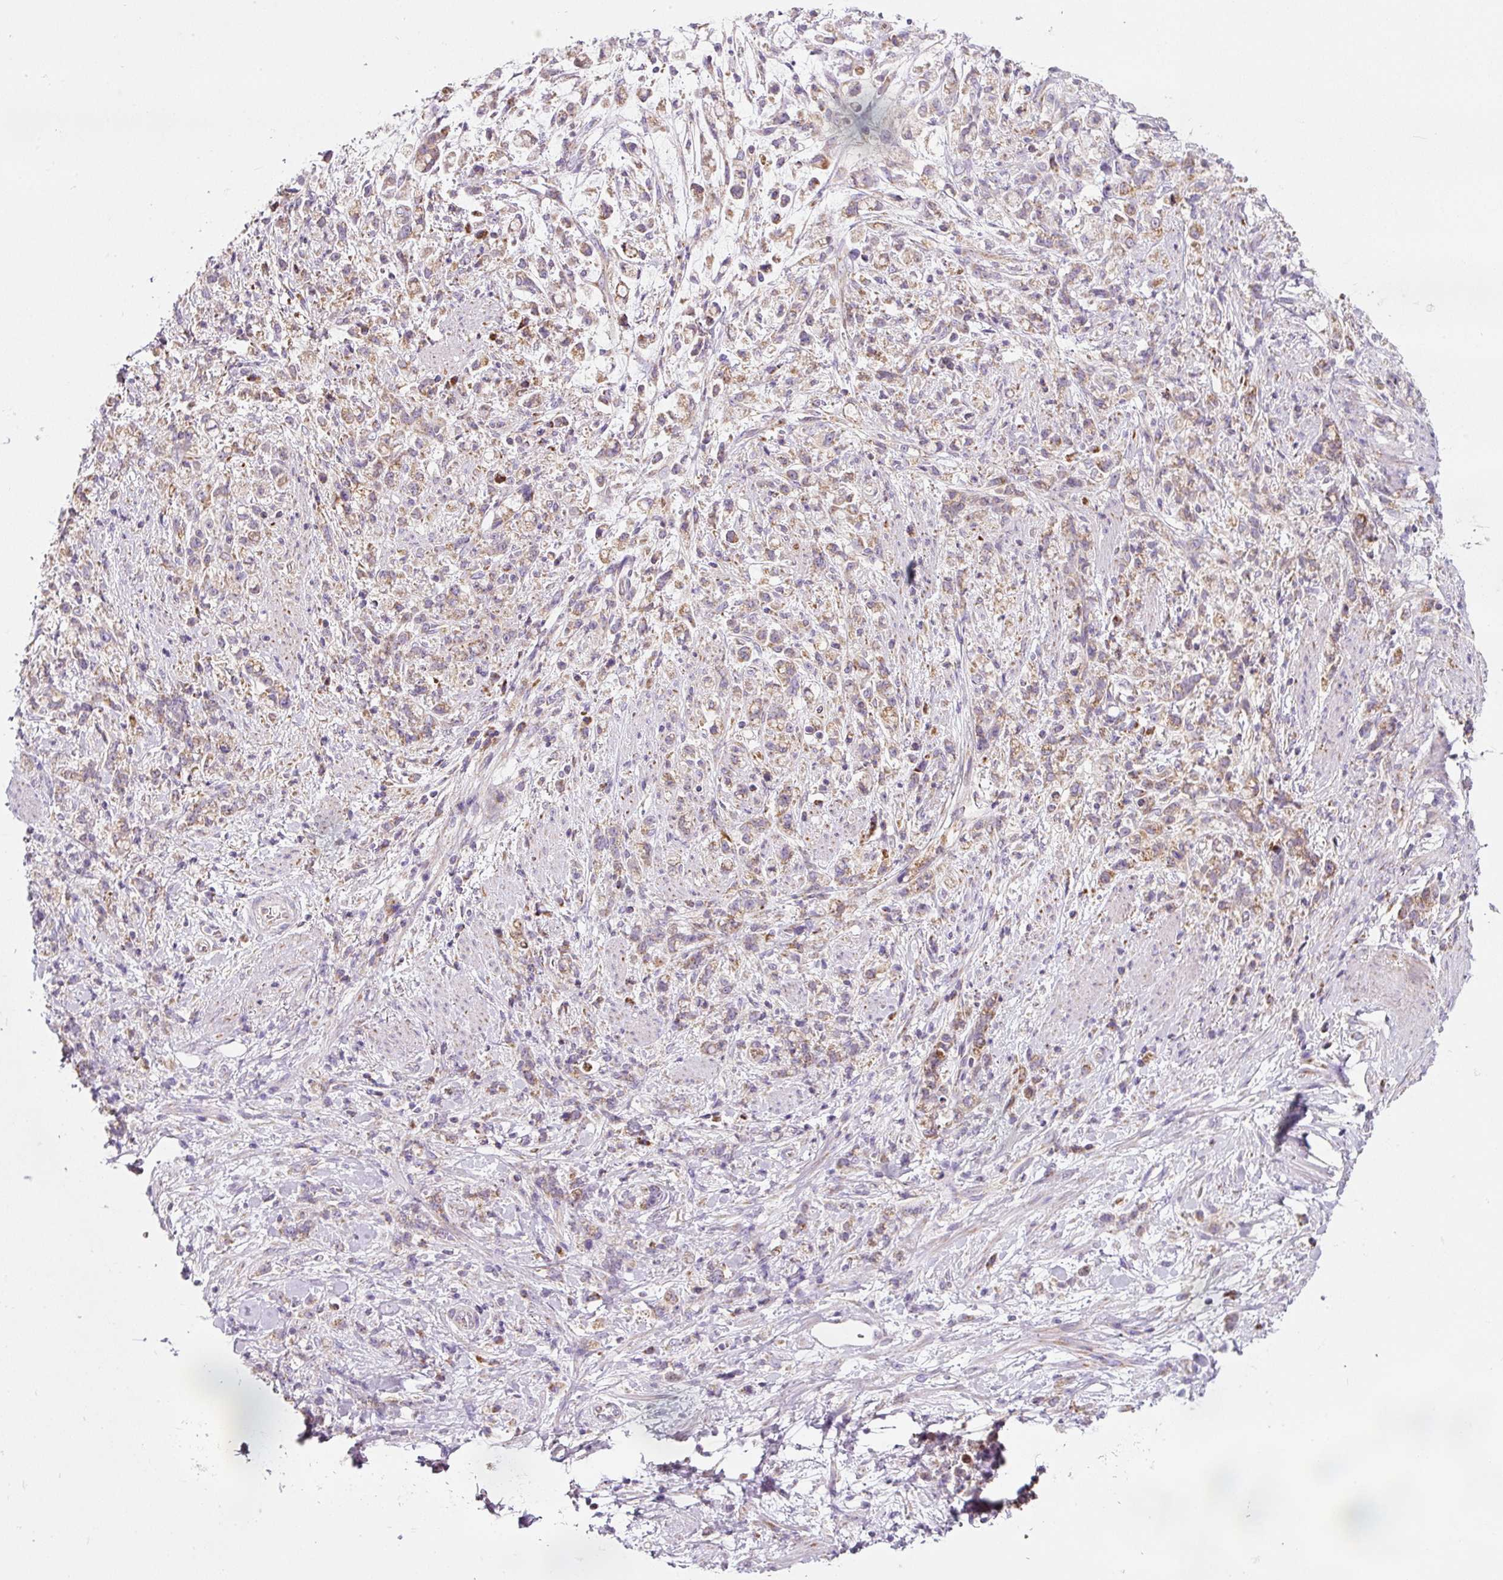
{"staining": {"intensity": "moderate", "quantity": "25%-75%", "location": "cytoplasmic/membranous"}, "tissue": "stomach cancer", "cell_type": "Tumor cells", "image_type": "cancer", "snomed": [{"axis": "morphology", "description": "Adenocarcinoma, NOS"}, {"axis": "topography", "description": "Stomach"}], "caption": "Human adenocarcinoma (stomach) stained with a brown dye shows moderate cytoplasmic/membranous positive expression in about 25%-75% of tumor cells.", "gene": "NDUFA1", "patient": {"sex": "female", "age": 60}}